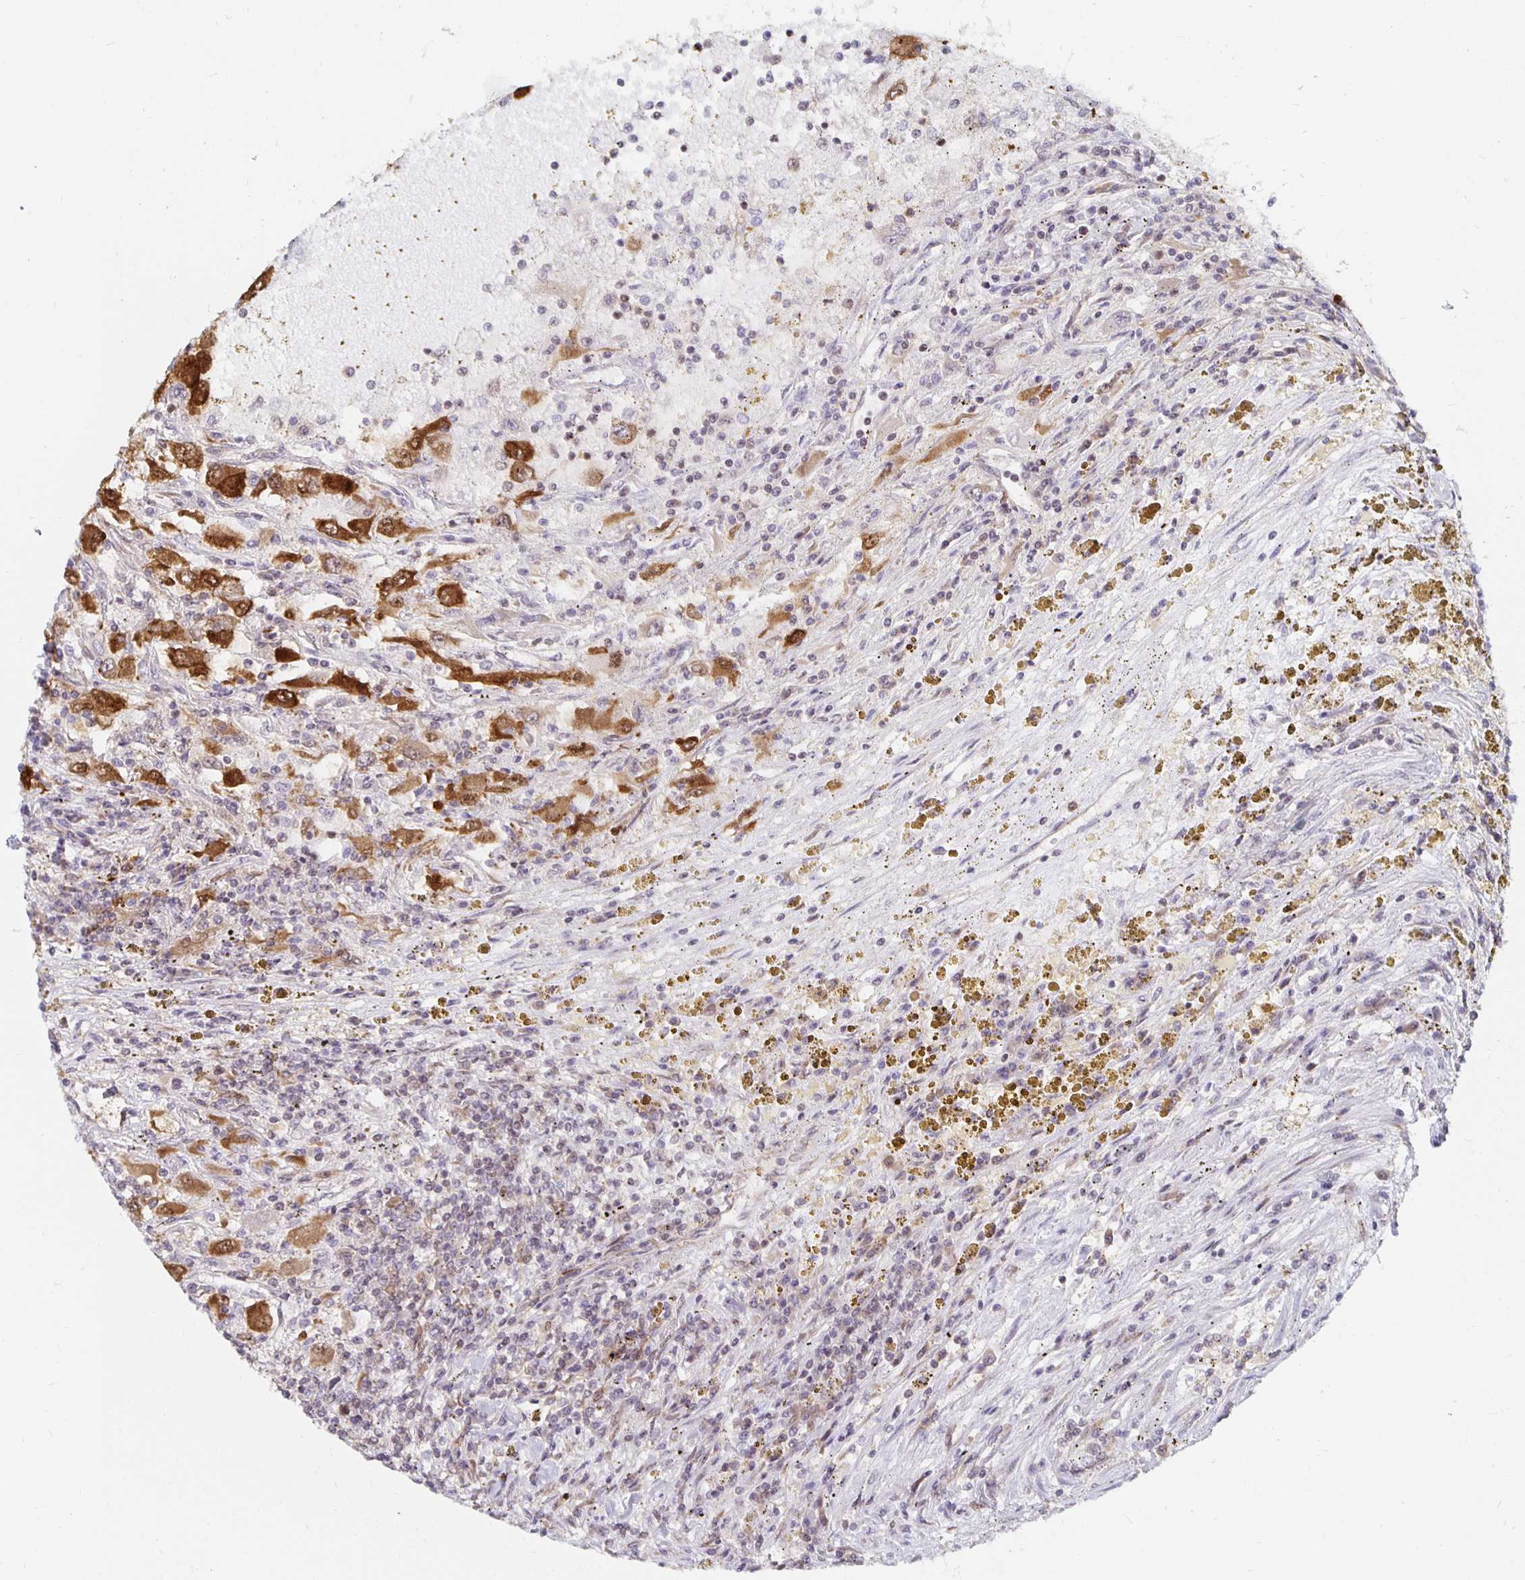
{"staining": {"intensity": "strong", "quantity": ">75%", "location": "cytoplasmic/membranous"}, "tissue": "renal cancer", "cell_type": "Tumor cells", "image_type": "cancer", "snomed": [{"axis": "morphology", "description": "Adenocarcinoma, NOS"}, {"axis": "topography", "description": "Kidney"}], "caption": "A brown stain shows strong cytoplasmic/membranous staining of a protein in renal cancer (adenocarcinoma) tumor cells. (DAB IHC, brown staining for protein, blue staining for nuclei).", "gene": "PDAP1", "patient": {"sex": "female", "age": 67}}